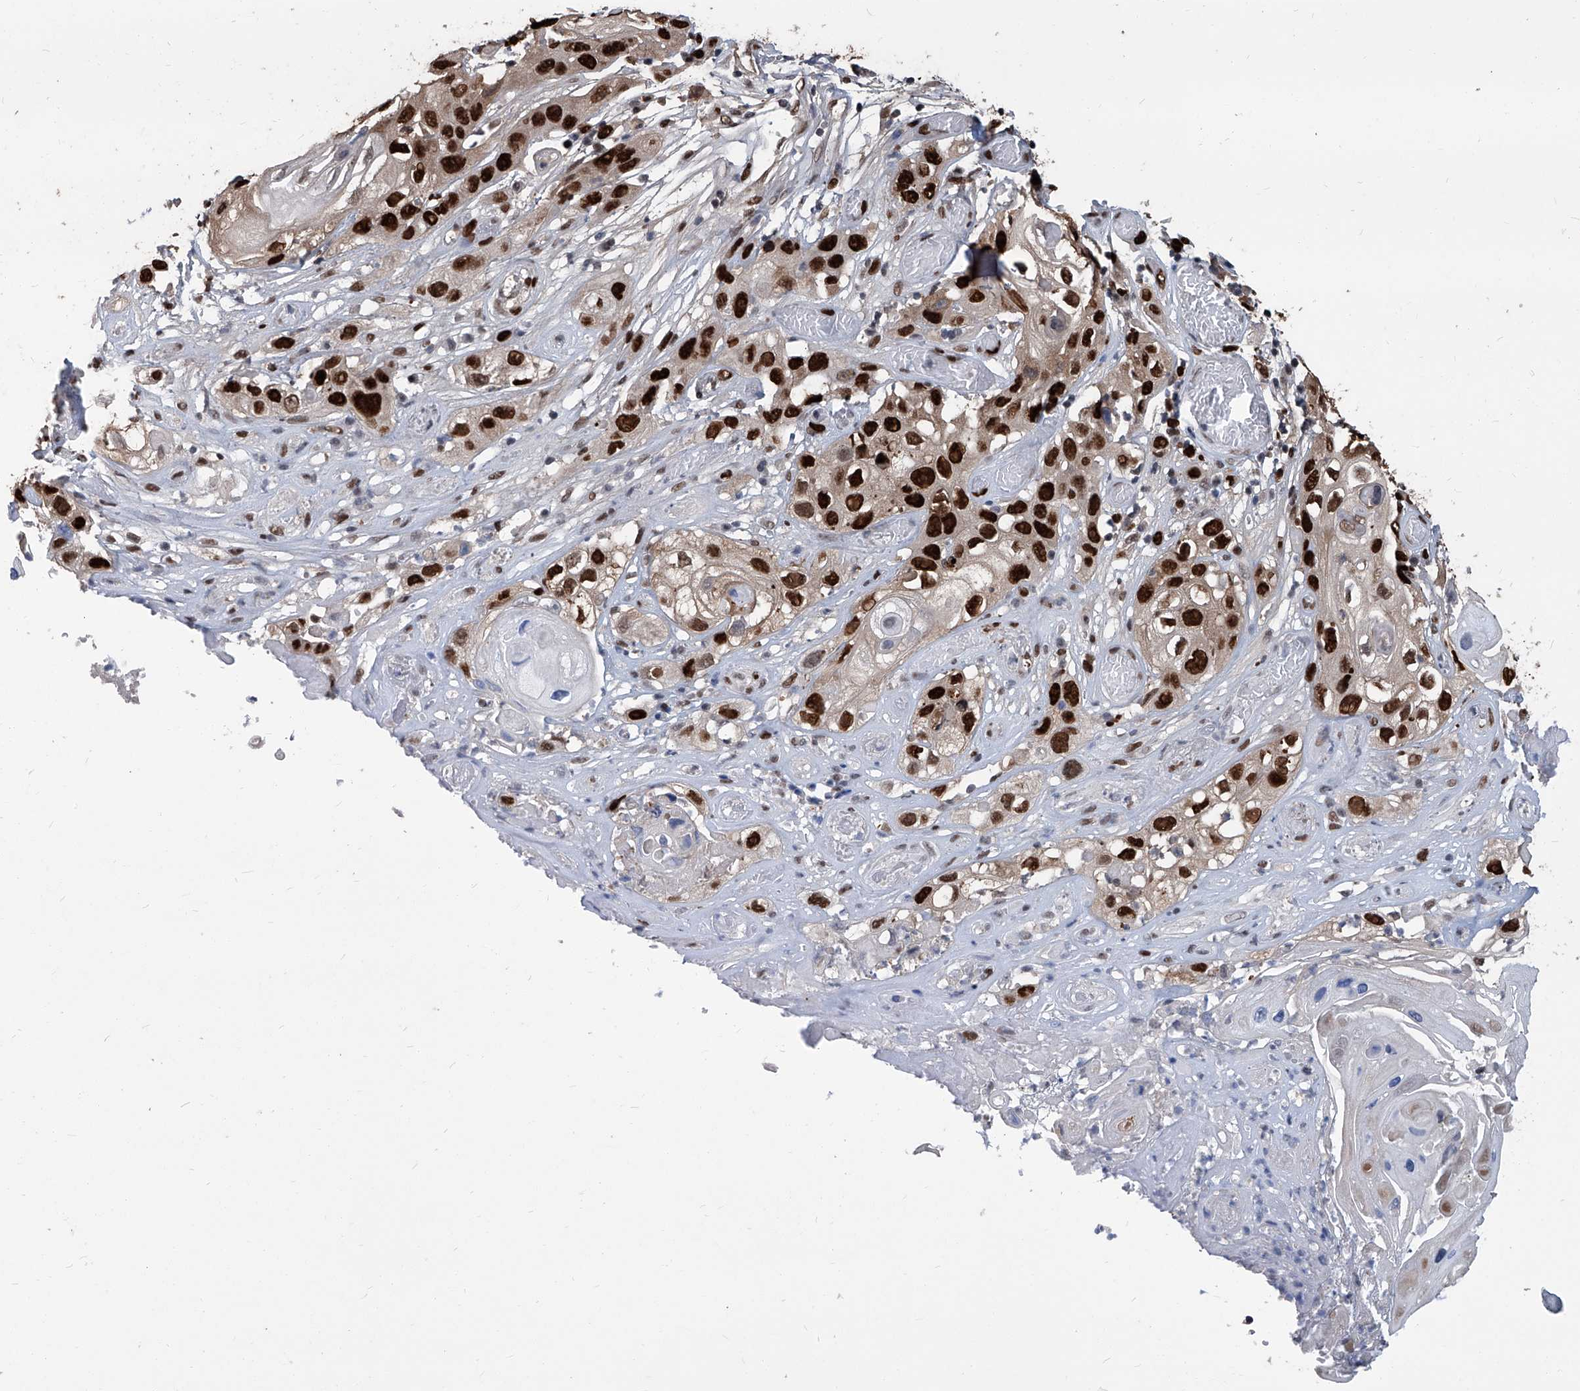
{"staining": {"intensity": "strong", "quantity": ">75%", "location": "cytoplasmic/membranous,nuclear"}, "tissue": "skin cancer", "cell_type": "Tumor cells", "image_type": "cancer", "snomed": [{"axis": "morphology", "description": "Squamous cell carcinoma, NOS"}, {"axis": "topography", "description": "Skin"}], "caption": "Approximately >75% of tumor cells in skin cancer exhibit strong cytoplasmic/membranous and nuclear protein staining as visualized by brown immunohistochemical staining.", "gene": "PCNA", "patient": {"sex": "male", "age": 55}}